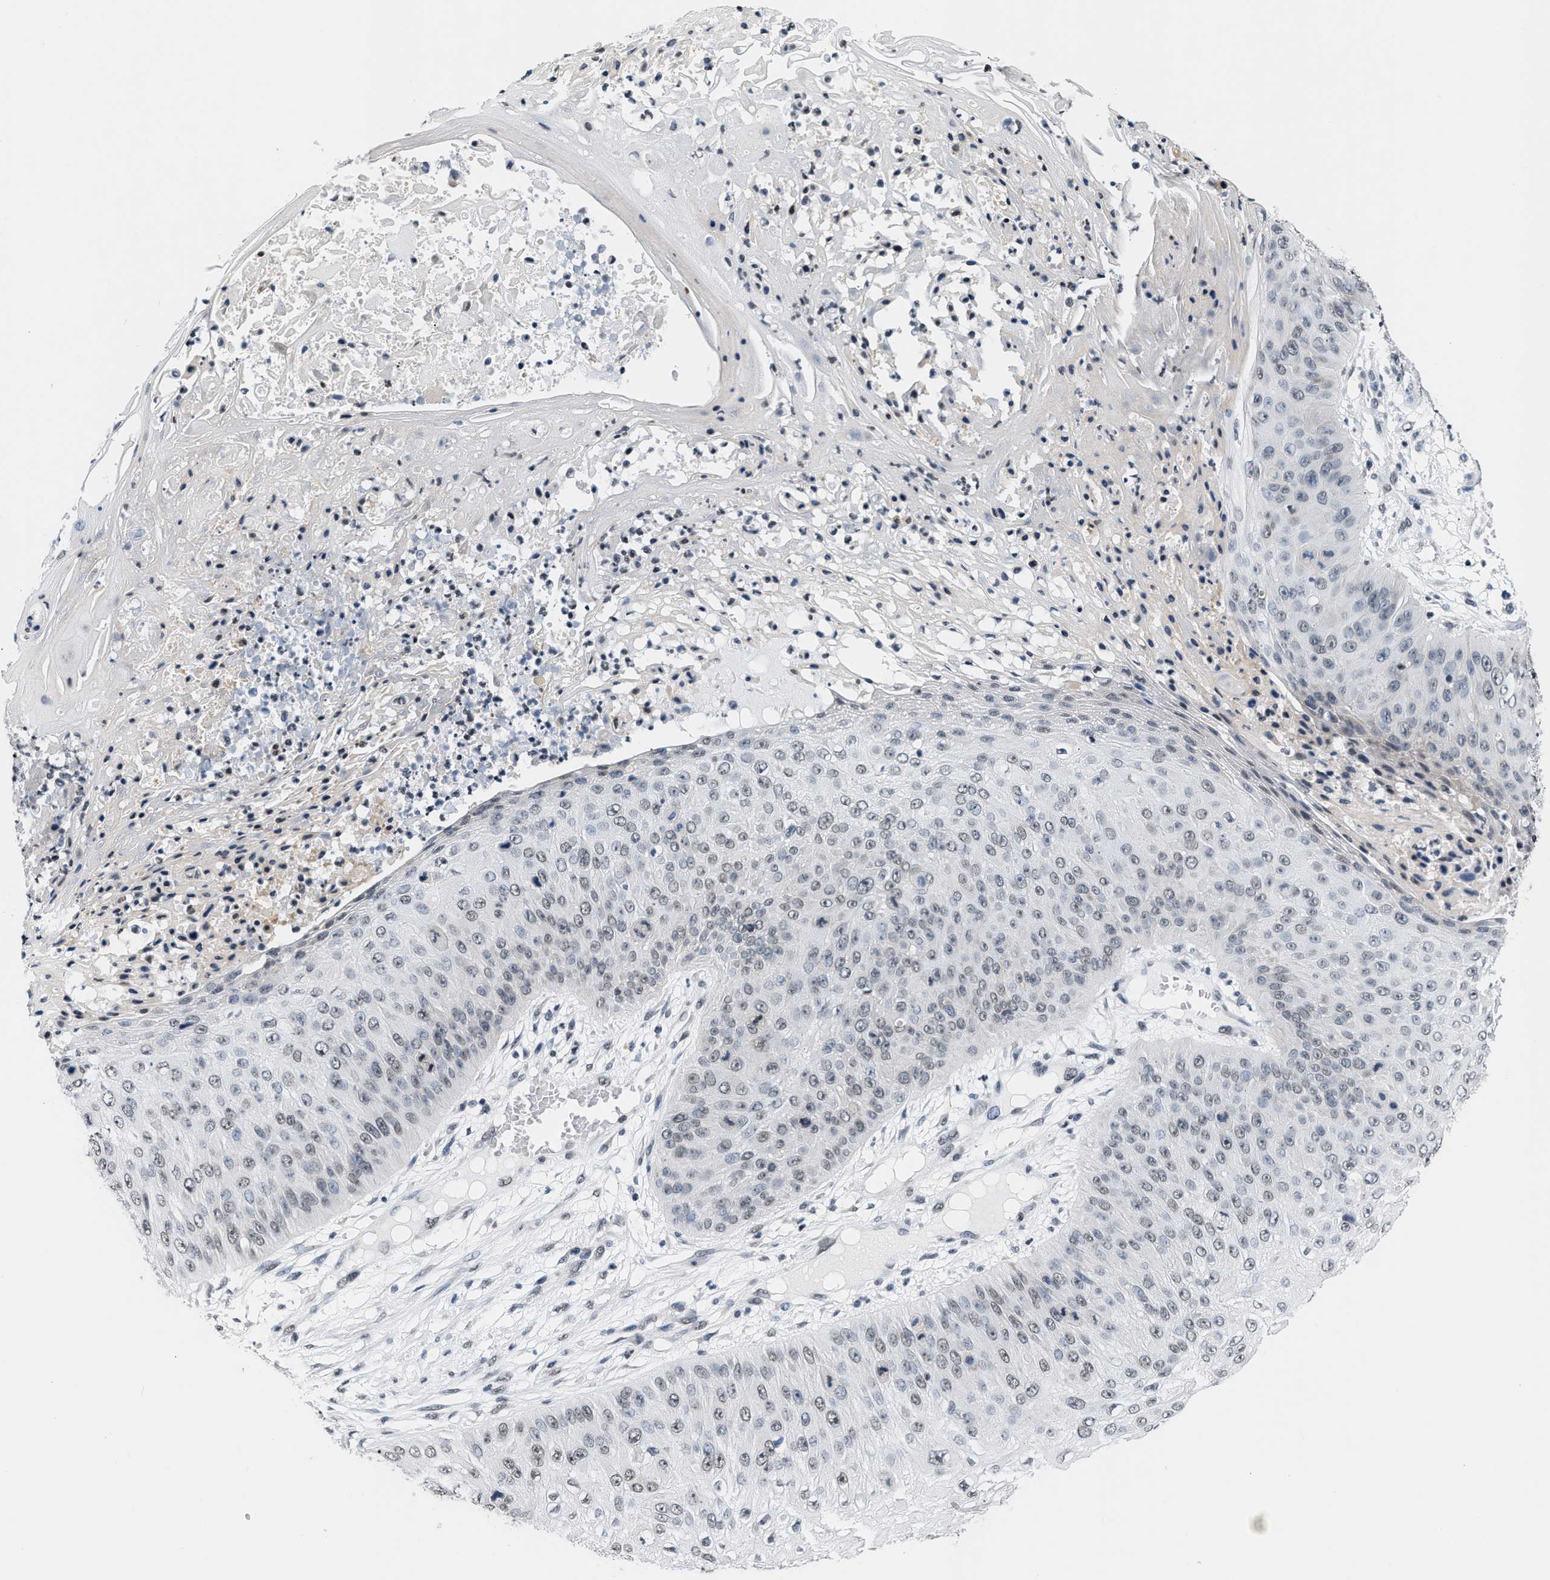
{"staining": {"intensity": "weak", "quantity": "<25%", "location": "nuclear"}, "tissue": "skin cancer", "cell_type": "Tumor cells", "image_type": "cancer", "snomed": [{"axis": "morphology", "description": "Squamous cell carcinoma, NOS"}, {"axis": "topography", "description": "Skin"}], "caption": "IHC histopathology image of neoplastic tissue: human skin cancer stained with DAB (3,3'-diaminobenzidine) displays no significant protein positivity in tumor cells.", "gene": "RAF1", "patient": {"sex": "female", "age": 80}}